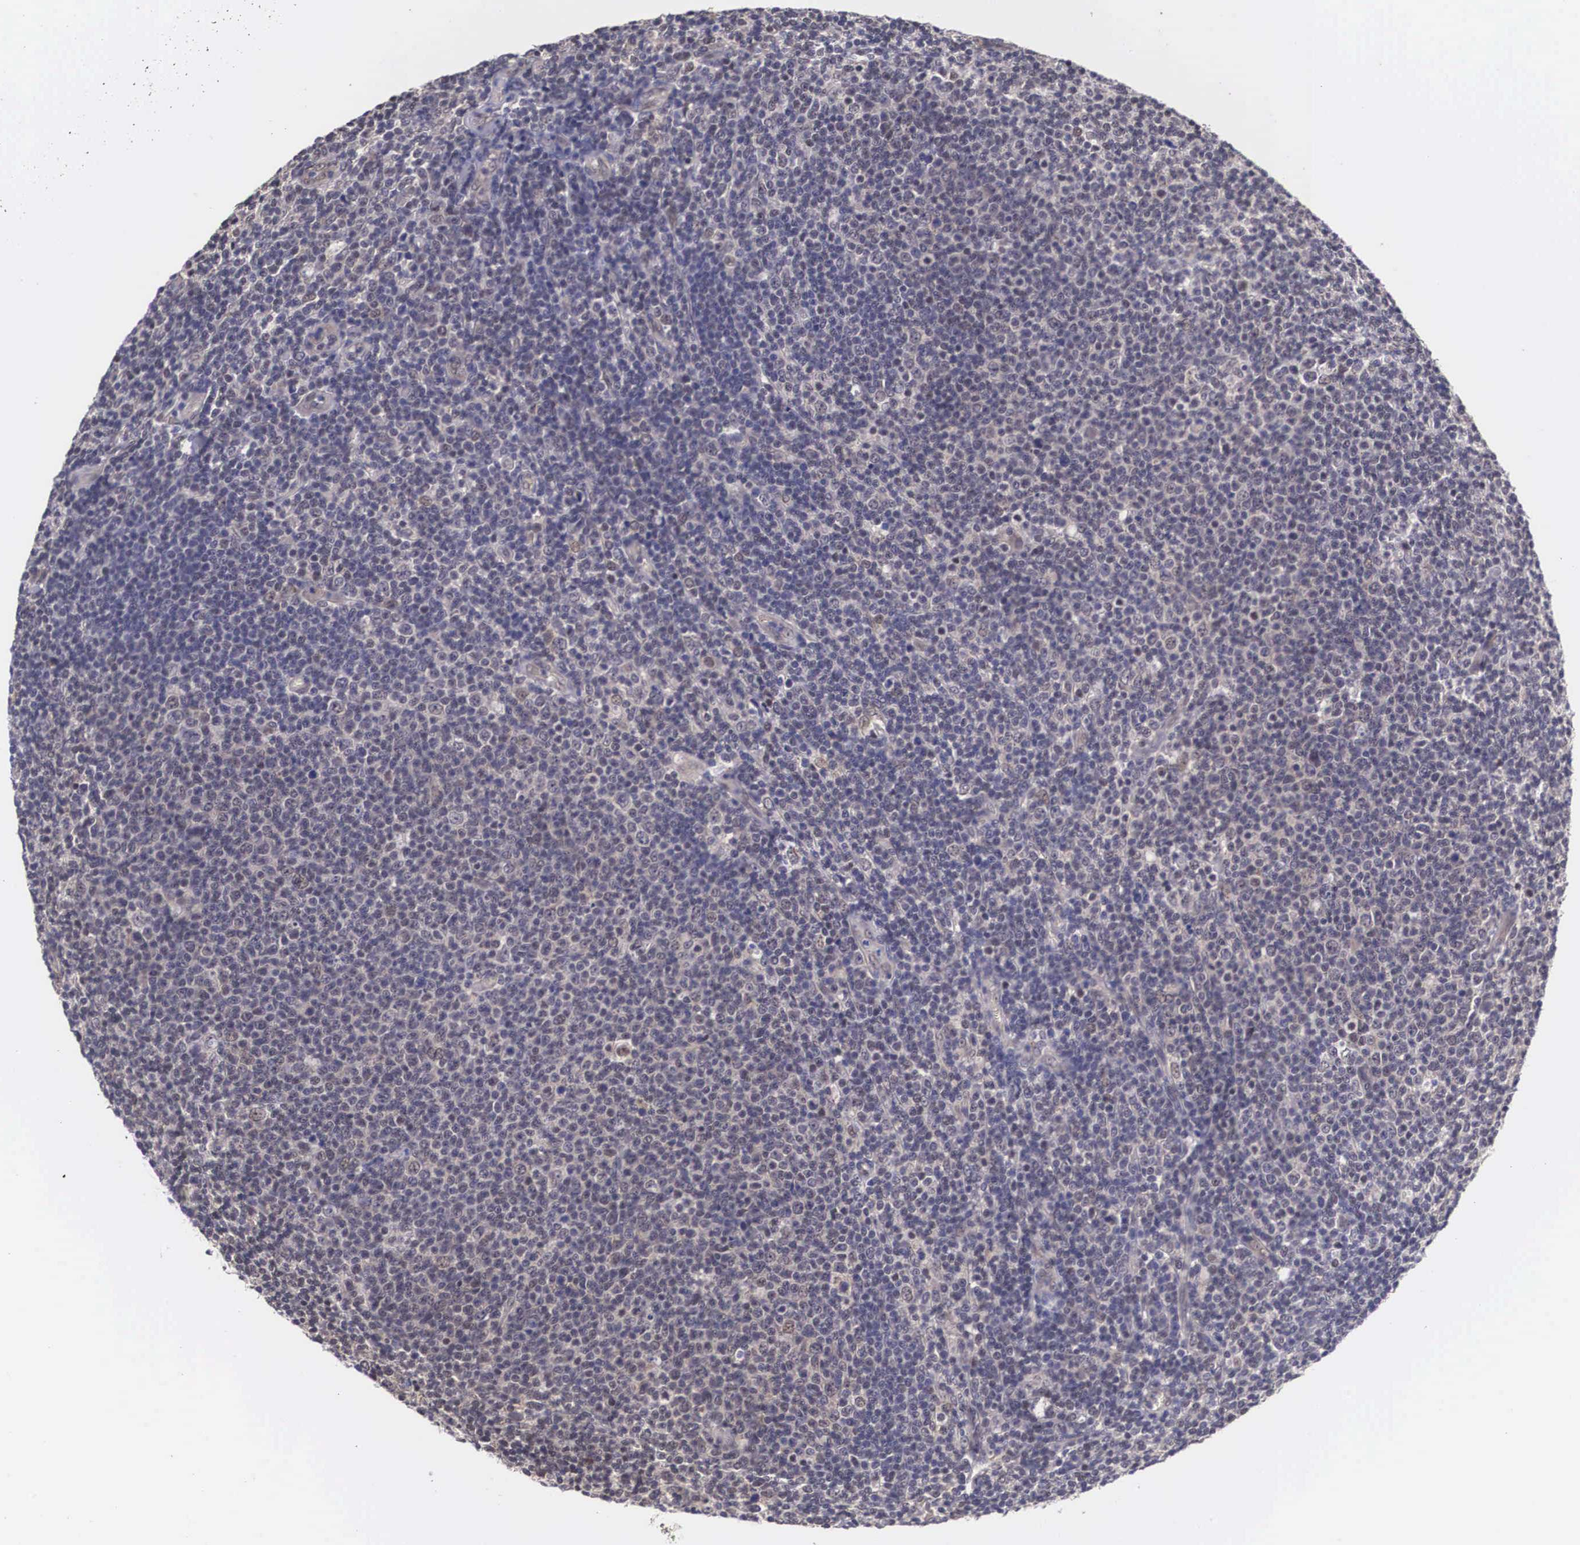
{"staining": {"intensity": "weak", "quantity": "25%-75%", "location": "cytoplasmic/membranous"}, "tissue": "lymphoma", "cell_type": "Tumor cells", "image_type": "cancer", "snomed": [{"axis": "morphology", "description": "Malignant lymphoma, non-Hodgkin's type, Low grade"}, {"axis": "topography", "description": "Lymph node"}], "caption": "Immunohistochemical staining of human lymphoma reveals low levels of weak cytoplasmic/membranous expression in approximately 25%-75% of tumor cells.", "gene": "OTX2", "patient": {"sex": "male", "age": 74}}